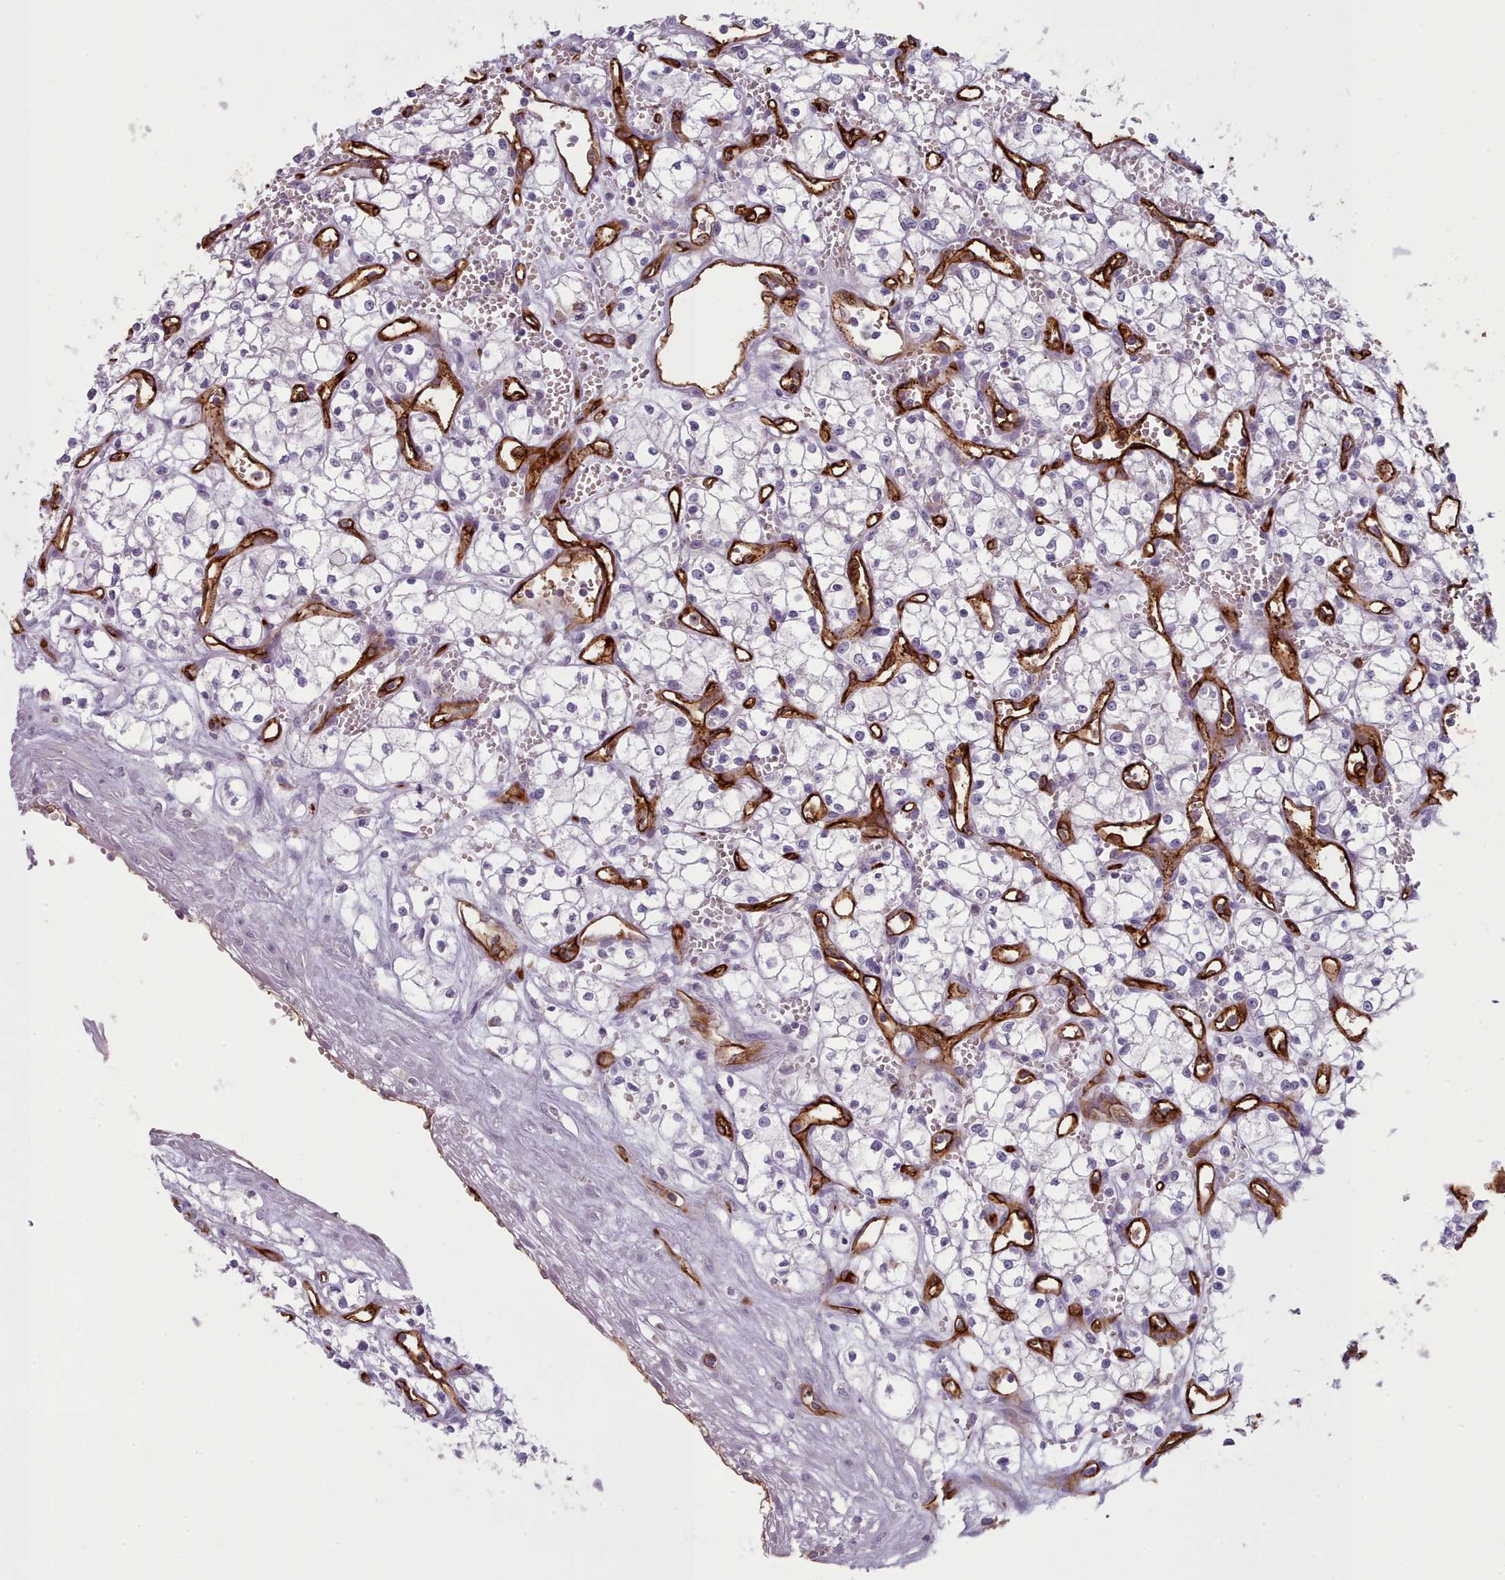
{"staining": {"intensity": "negative", "quantity": "none", "location": "none"}, "tissue": "renal cancer", "cell_type": "Tumor cells", "image_type": "cancer", "snomed": [{"axis": "morphology", "description": "Adenocarcinoma, NOS"}, {"axis": "topography", "description": "Kidney"}], "caption": "This is an IHC photomicrograph of human renal cancer. There is no expression in tumor cells.", "gene": "CD300LF", "patient": {"sex": "male", "age": 59}}